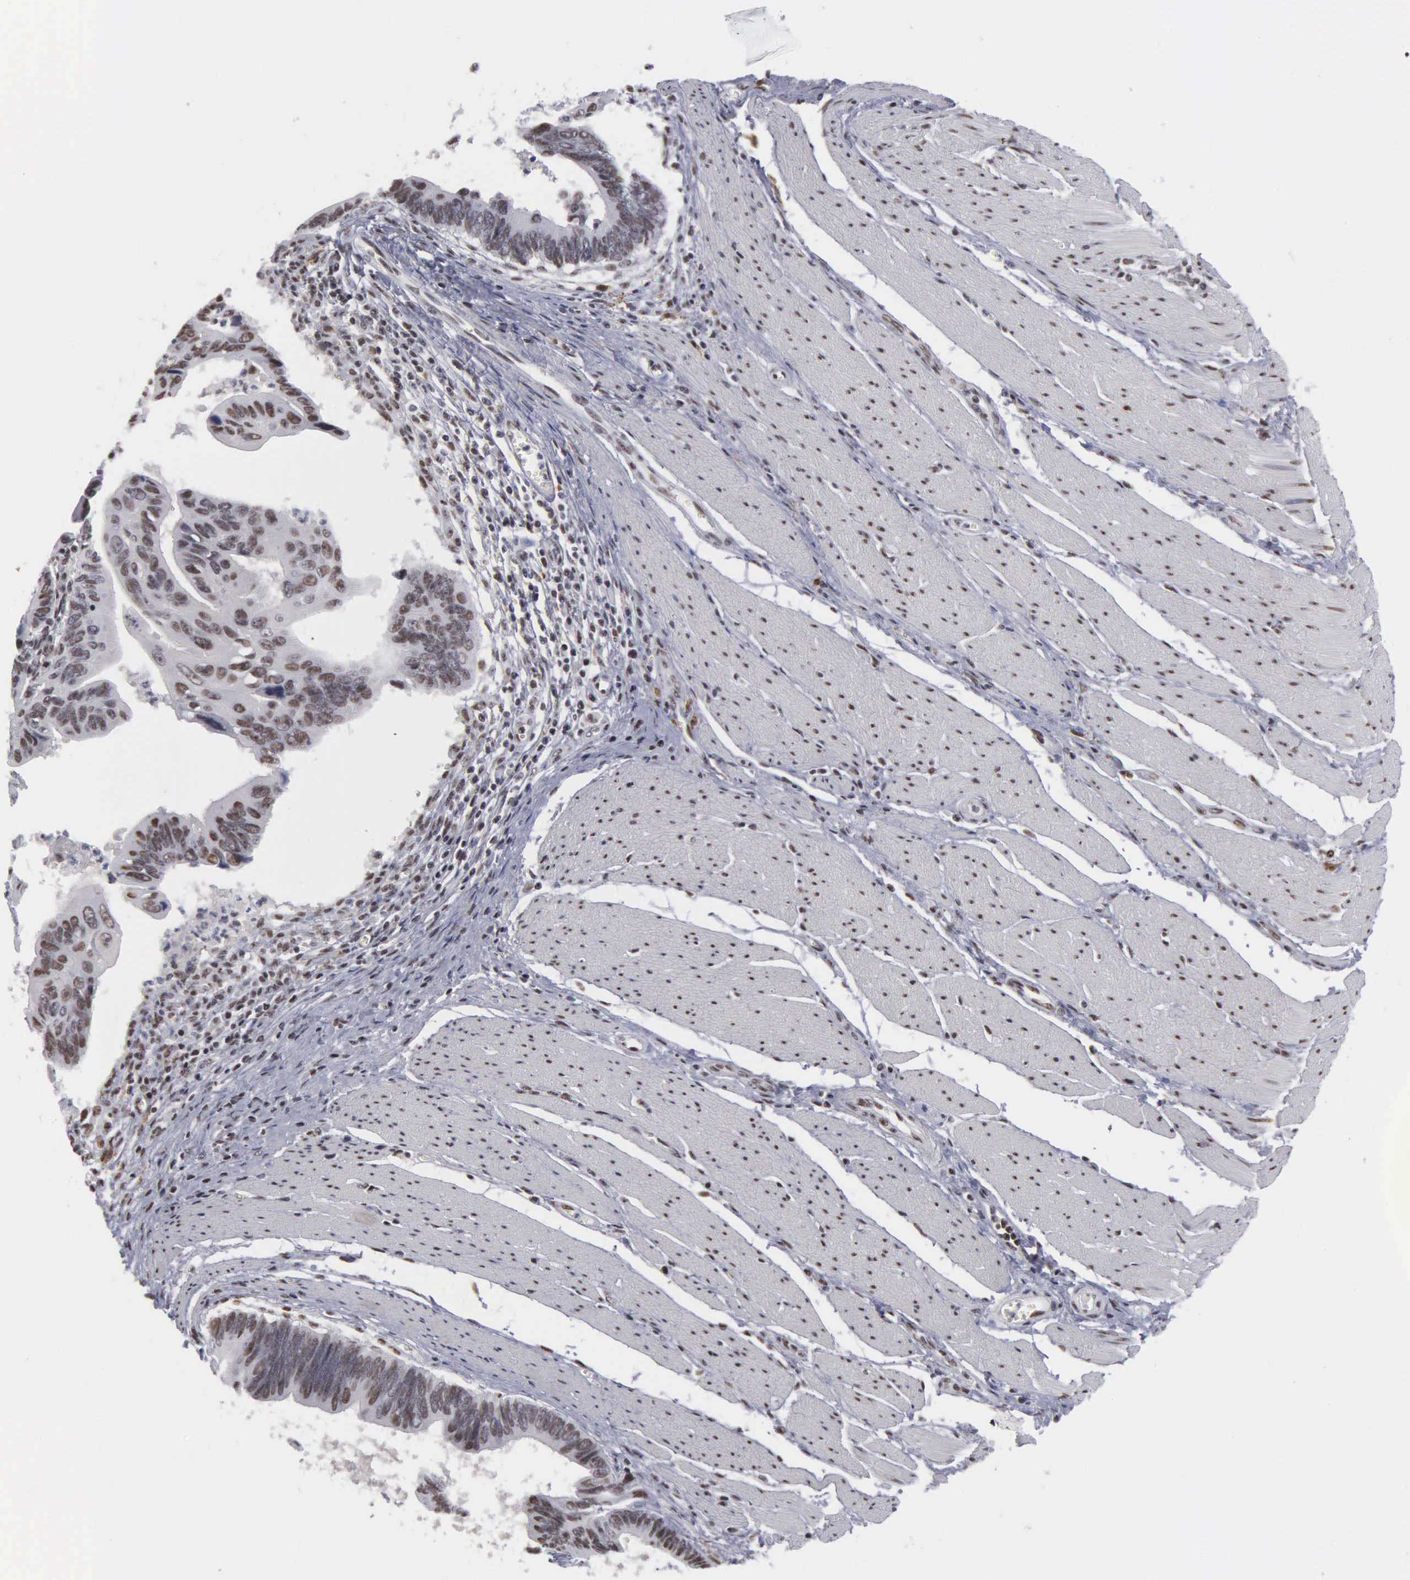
{"staining": {"intensity": "moderate", "quantity": "25%-75%", "location": "nuclear"}, "tissue": "pancreatic cancer", "cell_type": "Tumor cells", "image_type": "cancer", "snomed": [{"axis": "morphology", "description": "Adenocarcinoma, NOS"}, {"axis": "topography", "description": "Pancreas"}], "caption": "Immunohistochemistry photomicrograph of neoplastic tissue: adenocarcinoma (pancreatic) stained using IHC reveals medium levels of moderate protein expression localized specifically in the nuclear of tumor cells, appearing as a nuclear brown color.", "gene": "KIAA0586", "patient": {"sex": "female", "age": 70}}